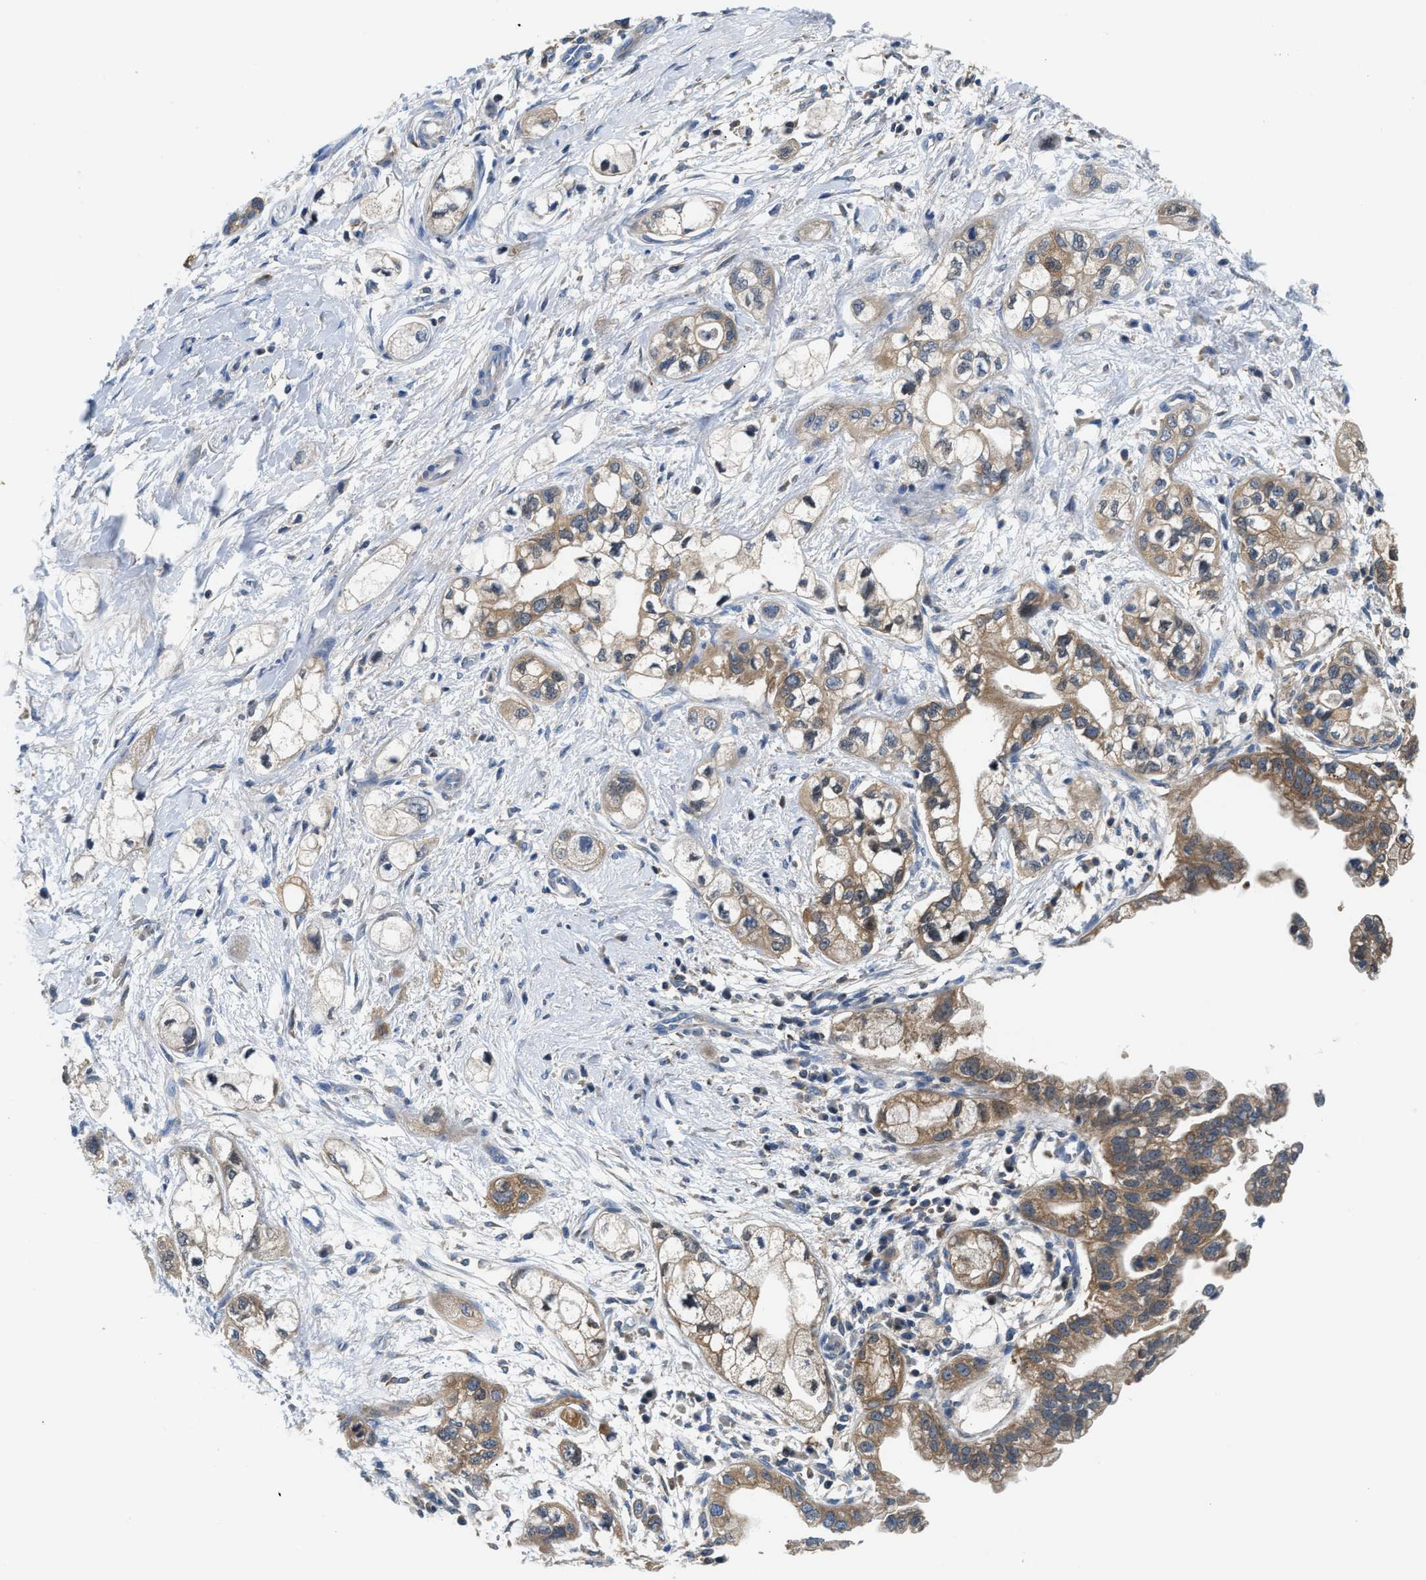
{"staining": {"intensity": "moderate", "quantity": "25%-75%", "location": "cytoplasmic/membranous"}, "tissue": "pancreatic cancer", "cell_type": "Tumor cells", "image_type": "cancer", "snomed": [{"axis": "morphology", "description": "Adenocarcinoma, NOS"}, {"axis": "topography", "description": "Pancreas"}], "caption": "High-magnification brightfield microscopy of pancreatic cancer (adenocarcinoma) stained with DAB (brown) and counterstained with hematoxylin (blue). tumor cells exhibit moderate cytoplasmic/membranous staining is seen in about25%-75% of cells.", "gene": "CCM2", "patient": {"sex": "male", "age": 74}}